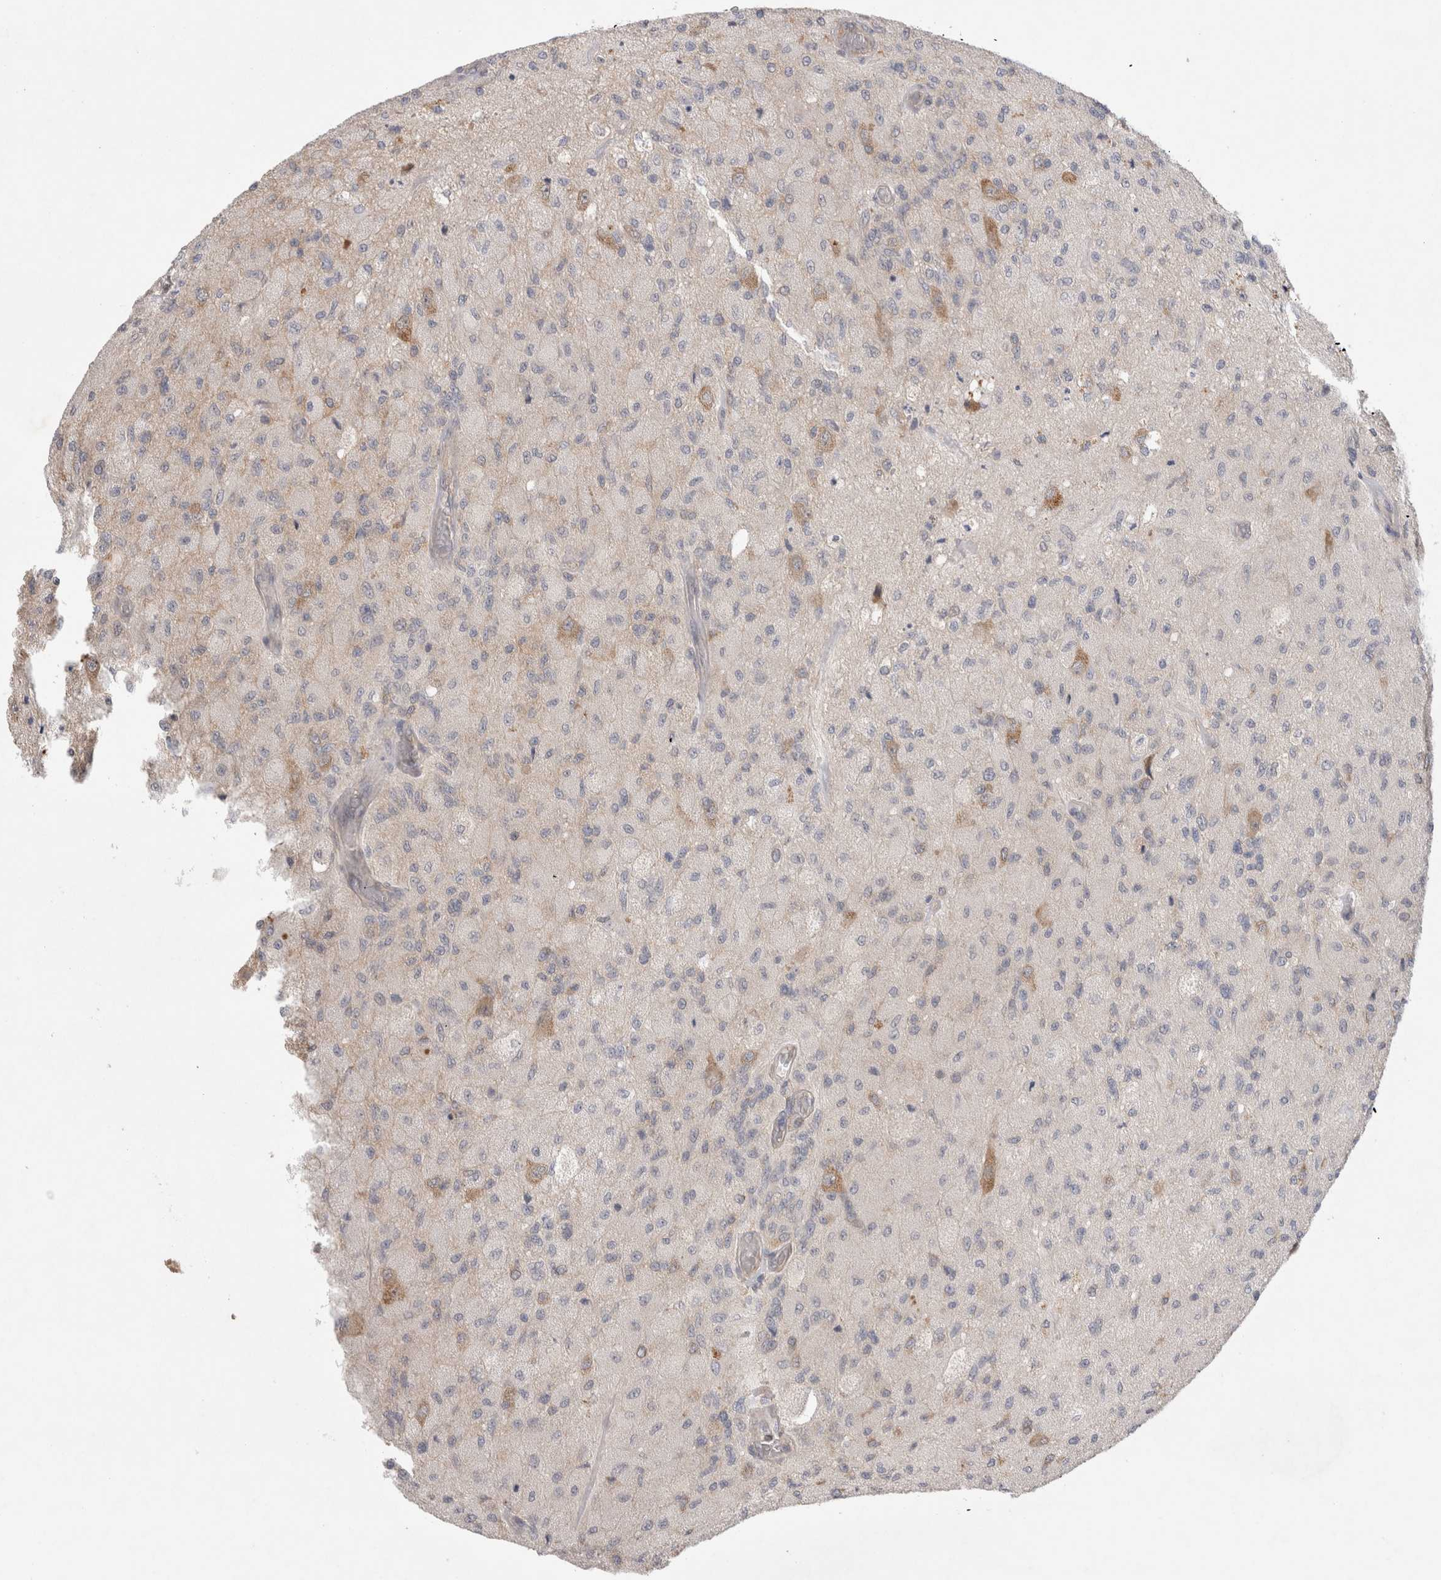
{"staining": {"intensity": "negative", "quantity": "none", "location": "none"}, "tissue": "glioma", "cell_type": "Tumor cells", "image_type": "cancer", "snomed": [{"axis": "morphology", "description": "Normal tissue, NOS"}, {"axis": "morphology", "description": "Glioma, malignant, High grade"}, {"axis": "topography", "description": "Cerebral cortex"}], "caption": "High power microscopy image of an immunohistochemistry micrograph of high-grade glioma (malignant), revealing no significant expression in tumor cells.", "gene": "EIF3E", "patient": {"sex": "male", "age": 77}}